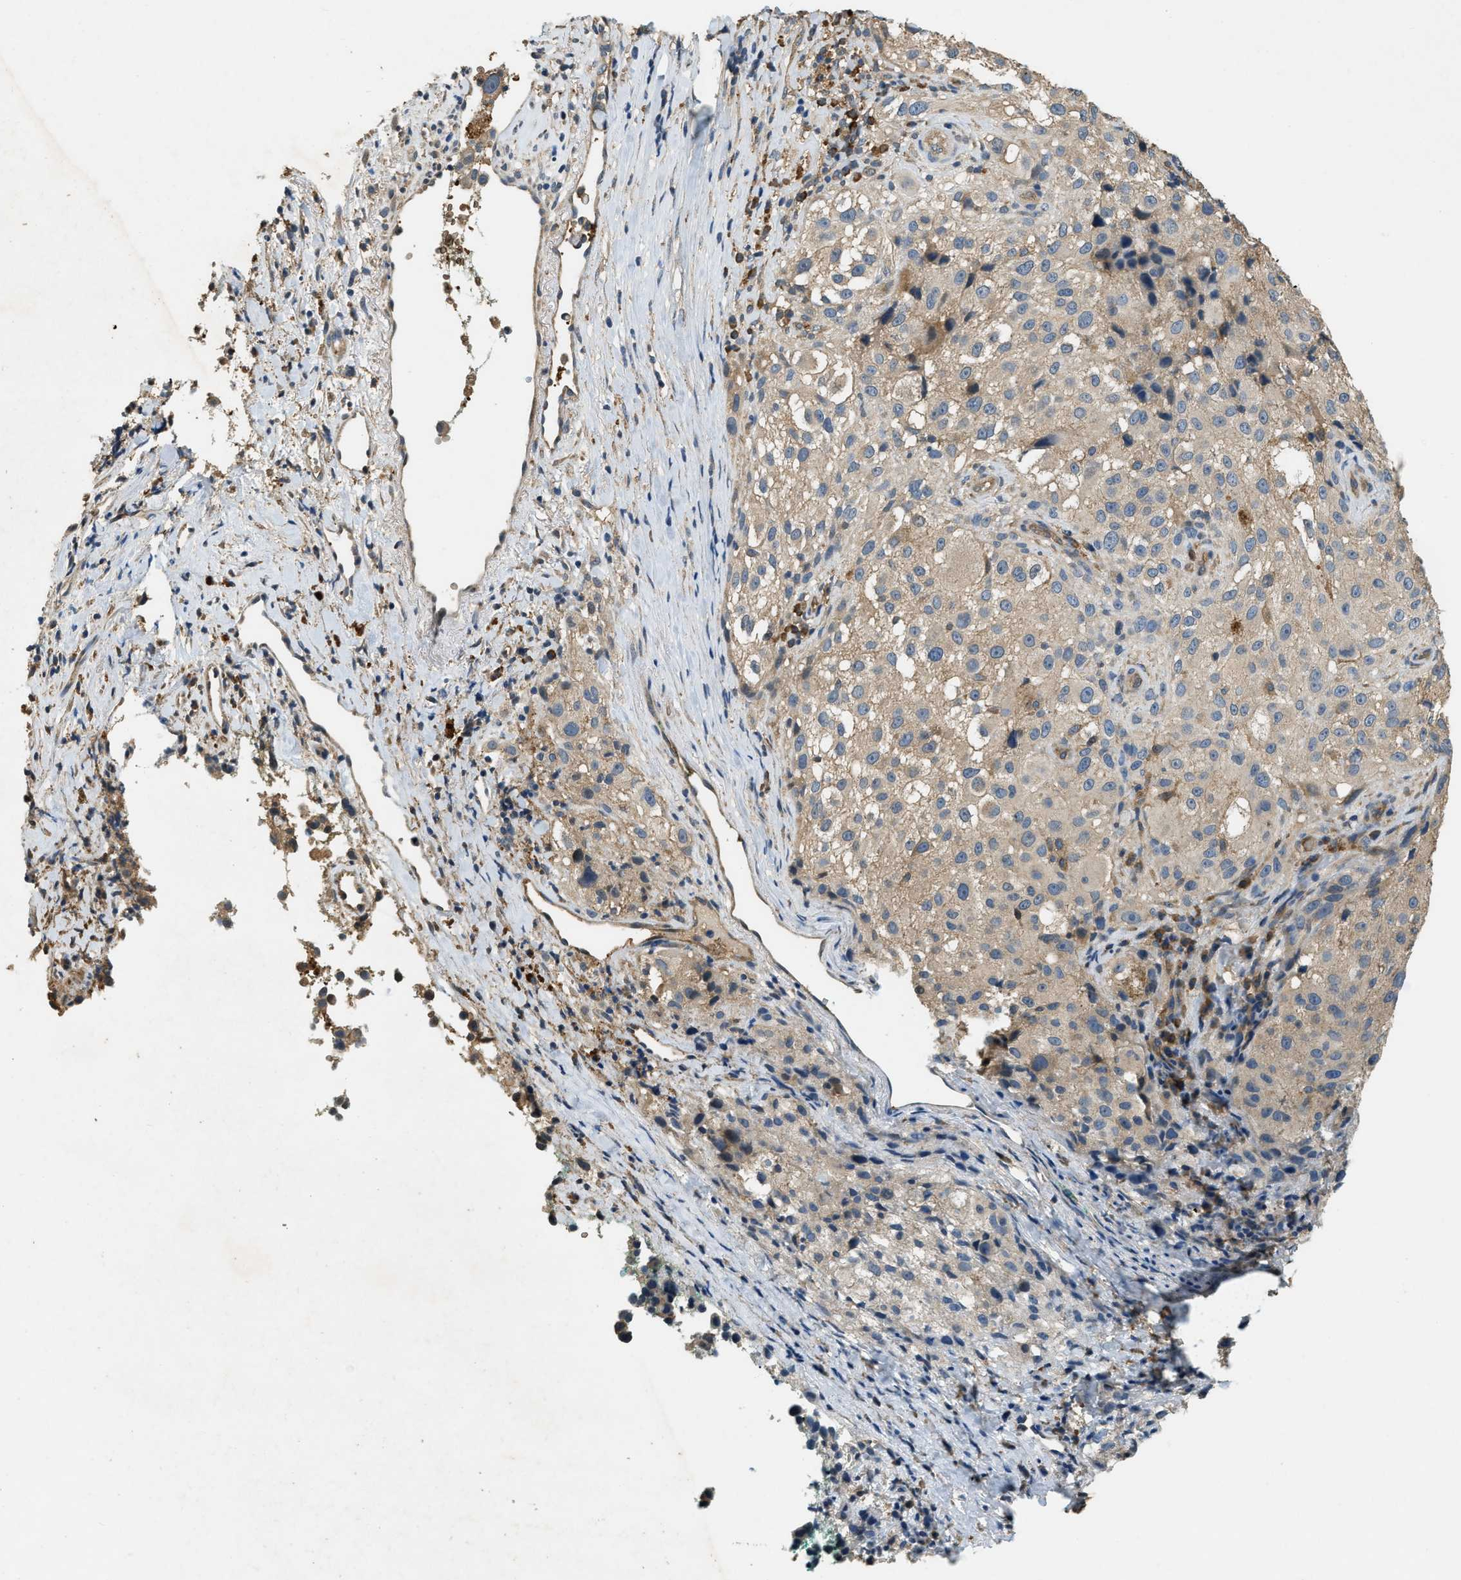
{"staining": {"intensity": "weak", "quantity": ">75%", "location": "cytoplasmic/membranous"}, "tissue": "melanoma", "cell_type": "Tumor cells", "image_type": "cancer", "snomed": [{"axis": "morphology", "description": "Necrosis, NOS"}, {"axis": "morphology", "description": "Malignant melanoma, NOS"}, {"axis": "topography", "description": "Skin"}], "caption": "IHC of human melanoma shows low levels of weak cytoplasmic/membranous staining in about >75% of tumor cells.", "gene": "CFLAR", "patient": {"sex": "female", "age": 87}}